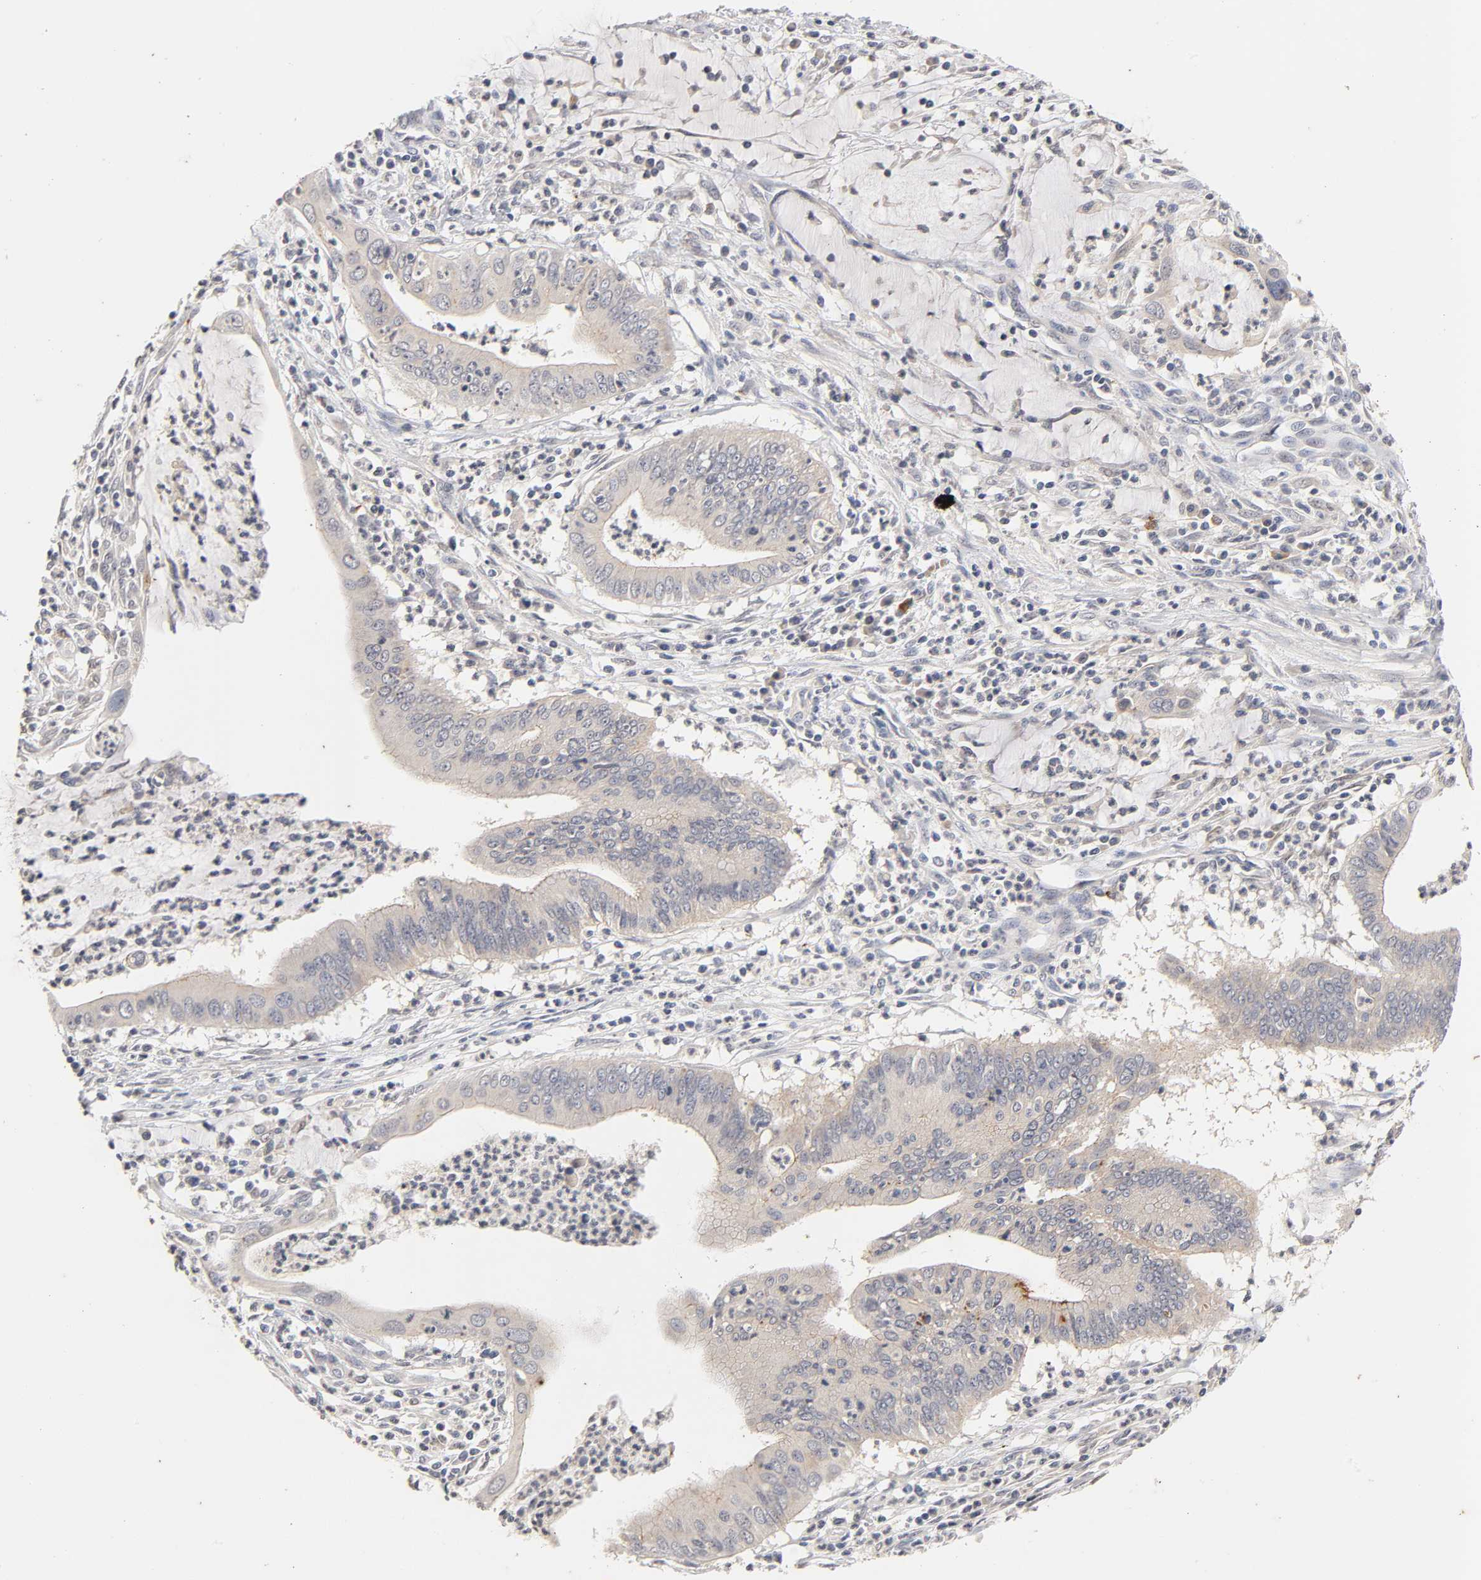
{"staining": {"intensity": "weak", "quantity": ">75%", "location": "cytoplasmic/membranous"}, "tissue": "cervical cancer", "cell_type": "Tumor cells", "image_type": "cancer", "snomed": [{"axis": "morphology", "description": "Adenocarcinoma, NOS"}, {"axis": "topography", "description": "Cervix"}], "caption": "Immunohistochemical staining of cervical cancer (adenocarcinoma) exhibits low levels of weak cytoplasmic/membranous protein staining in about >75% of tumor cells.", "gene": "CXADR", "patient": {"sex": "female", "age": 36}}